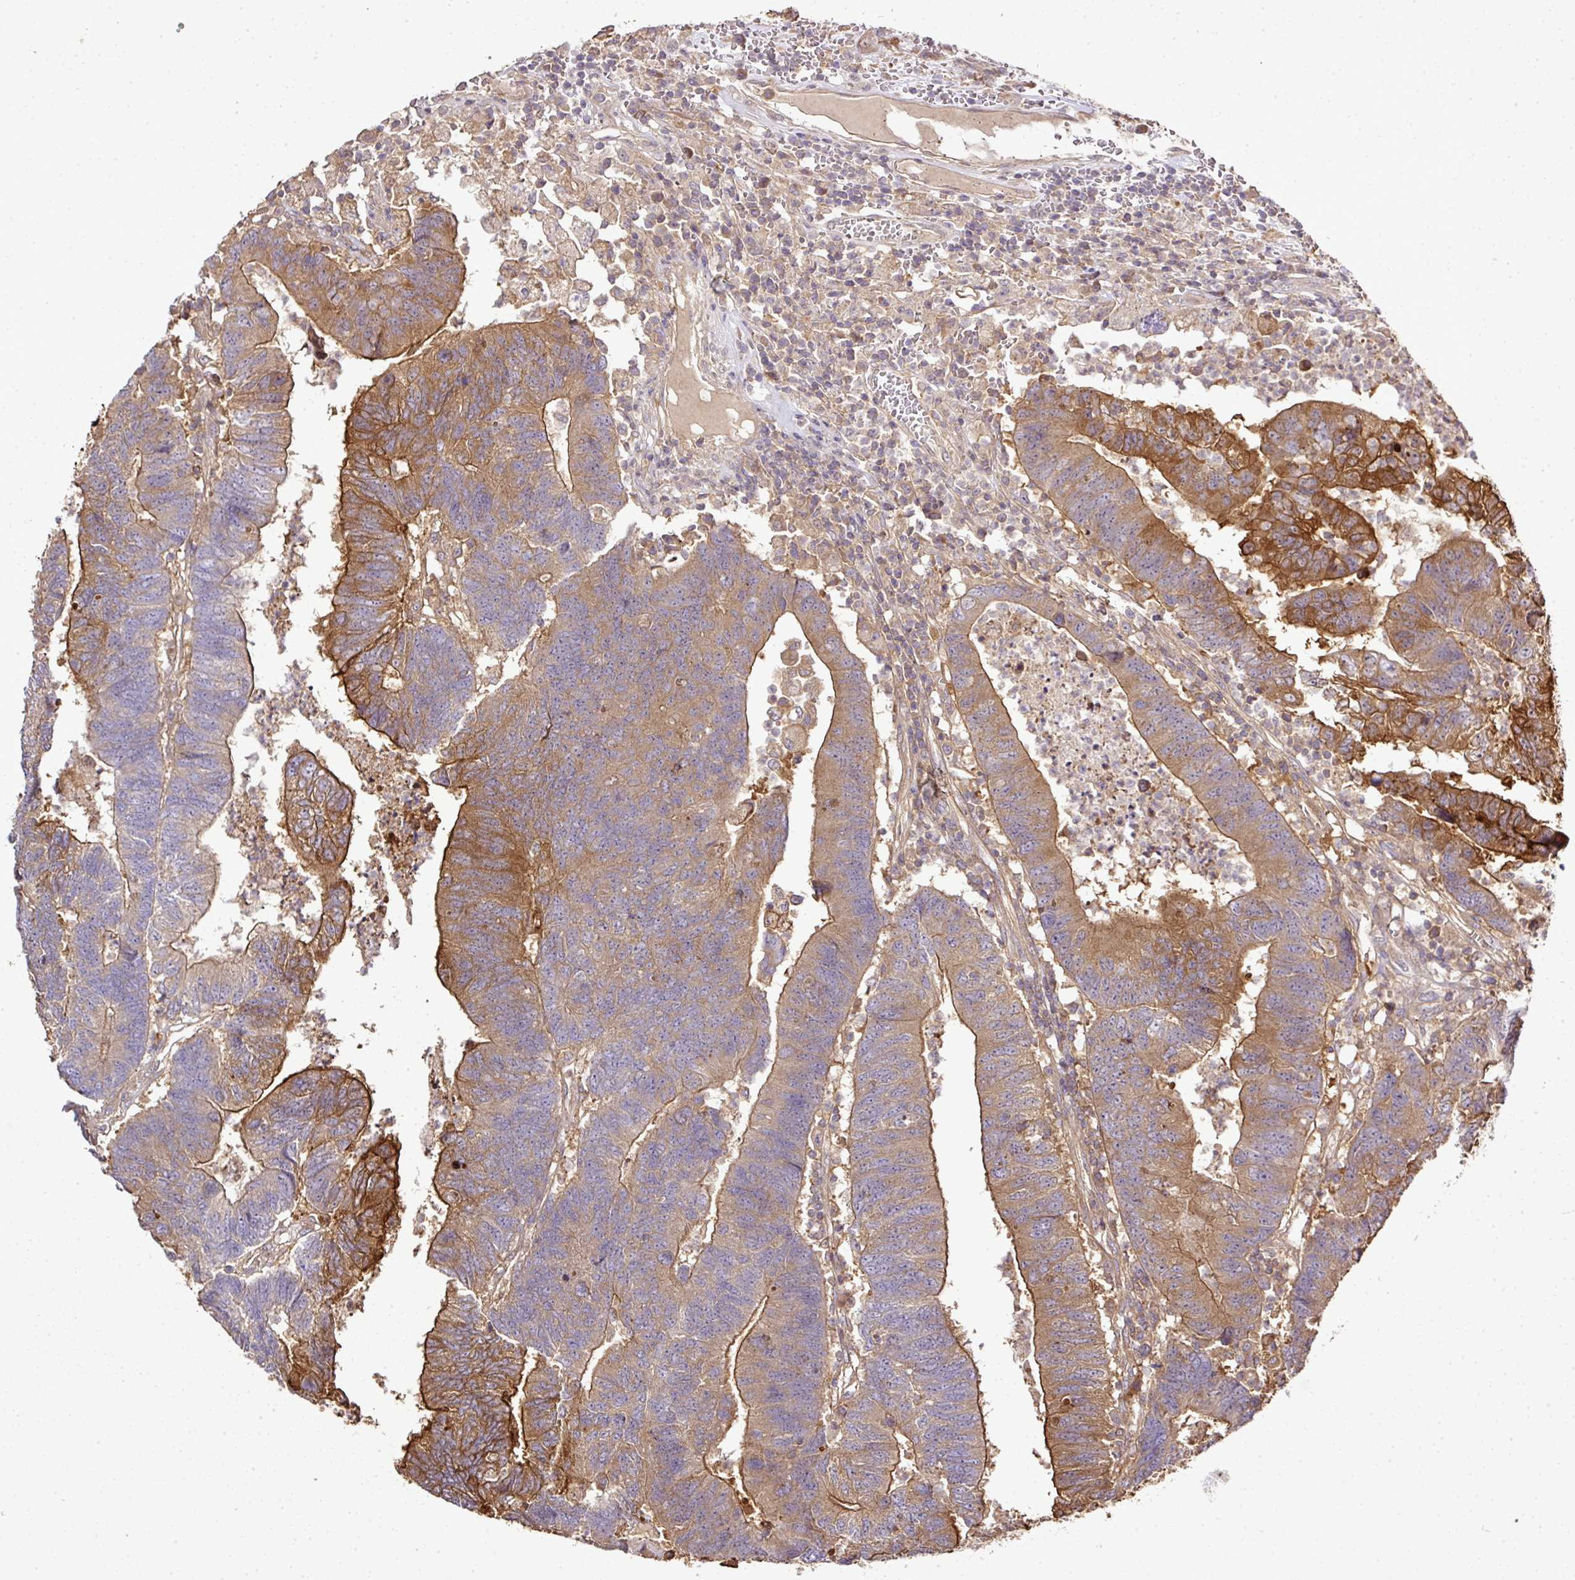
{"staining": {"intensity": "moderate", "quantity": "25%-75%", "location": "cytoplasmic/membranous"}, "tissue": "colorectal cancer", "cell_type": "Tumor cells", "image_type": "cancer", "snomed": [{"axis": "morphology", "description": "Adenocarcinoma, NOS"}, {"axis": "topography", "description": "Colon"}], "caption": "A micrograph of colorectal adenocarcinoma stained for a protein demonstrates moderate cytoplasmic/membranous brown staining in tumor cells. (DAB IHC with brightfield microscopy, high magnification).", "gene": "TMEM107", "patient": {"sex": "female", "age": 48}}